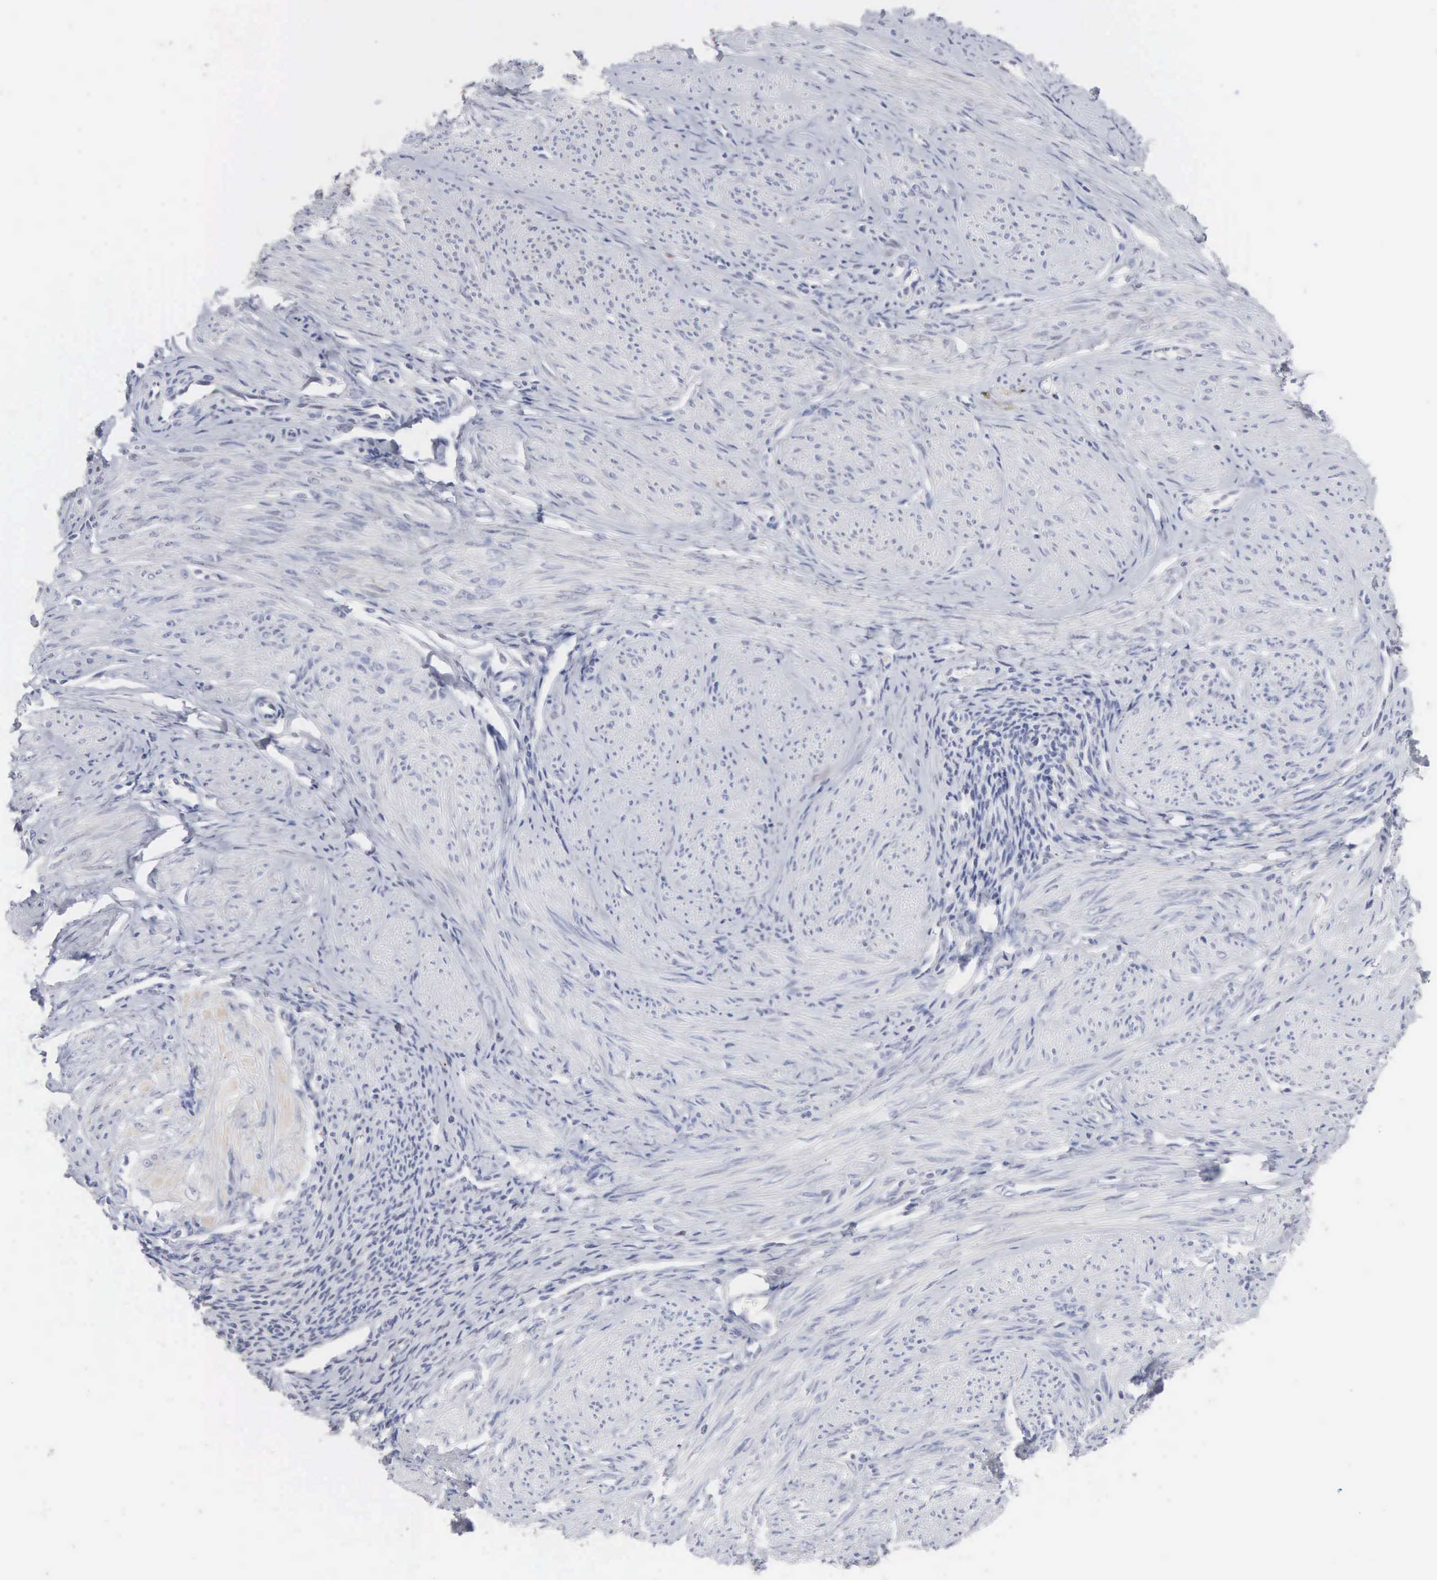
{"staining": {"intensity": "negative", "quantity": "none", "location": "none"}, "tissue": "smooth muscle", "cell_type": "Smooth muscle cells", "image_type": "normal", "snomed": [{"axis": "morphology", "description": "Normal tissue, NOS"}, {"axis": "topography", "description": "Uterus"}], "caption": "This is an immunohistochemistry (IHC) histopathology image of unremarkable smooth muscle. There is no positivity in smooth muscle cells.", "gene": "ACOT4", "patient": {"sex": "female", "age": 45}}